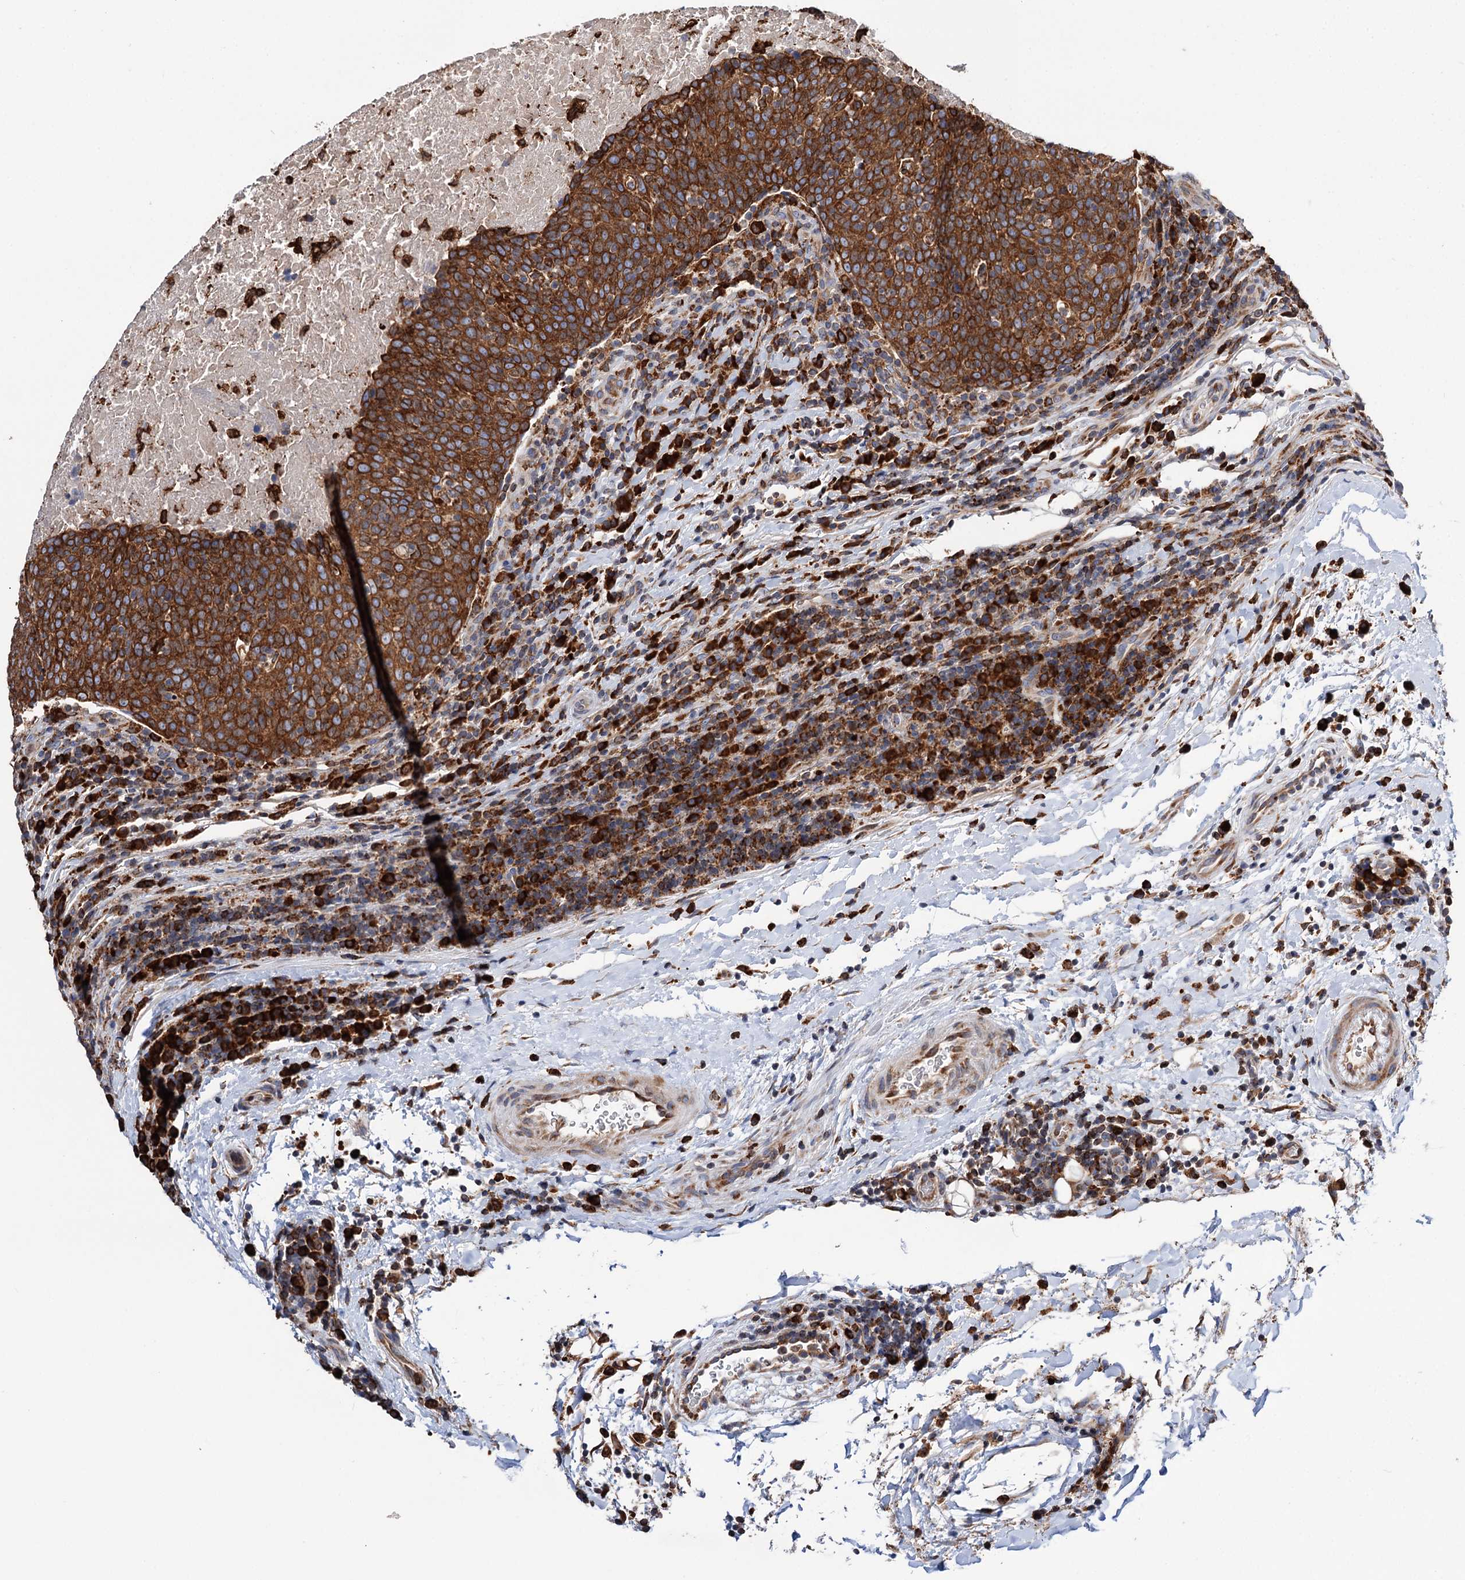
{"staining": {"intensity": "strong", "quantity": ">75%", "location": "cytoplasmic/membranous"}, "tissue": "head and neck cancer", "cell_type": "Tumor cells", "image_type": "cancer", "snomed": [{"axis": "morphology", "description": "Squamous cell carcinoma, NOS"}, {"axis": "morphology", "description": "Squamous cell carcinoma, metastatic, NOS"}, {"axis": "topography", "description": "Lymph node"}, {"axis": "topography", "description": "Head-Neck"}], "caption": "Immunohistochemical staining of human head and neck cancer displays high levels of strong cytoplasmic/membranous protein positivity in approximately >75% of tumor cells.", "gene": "ERP29", "patient": {"sex": "male", "age": 62}}